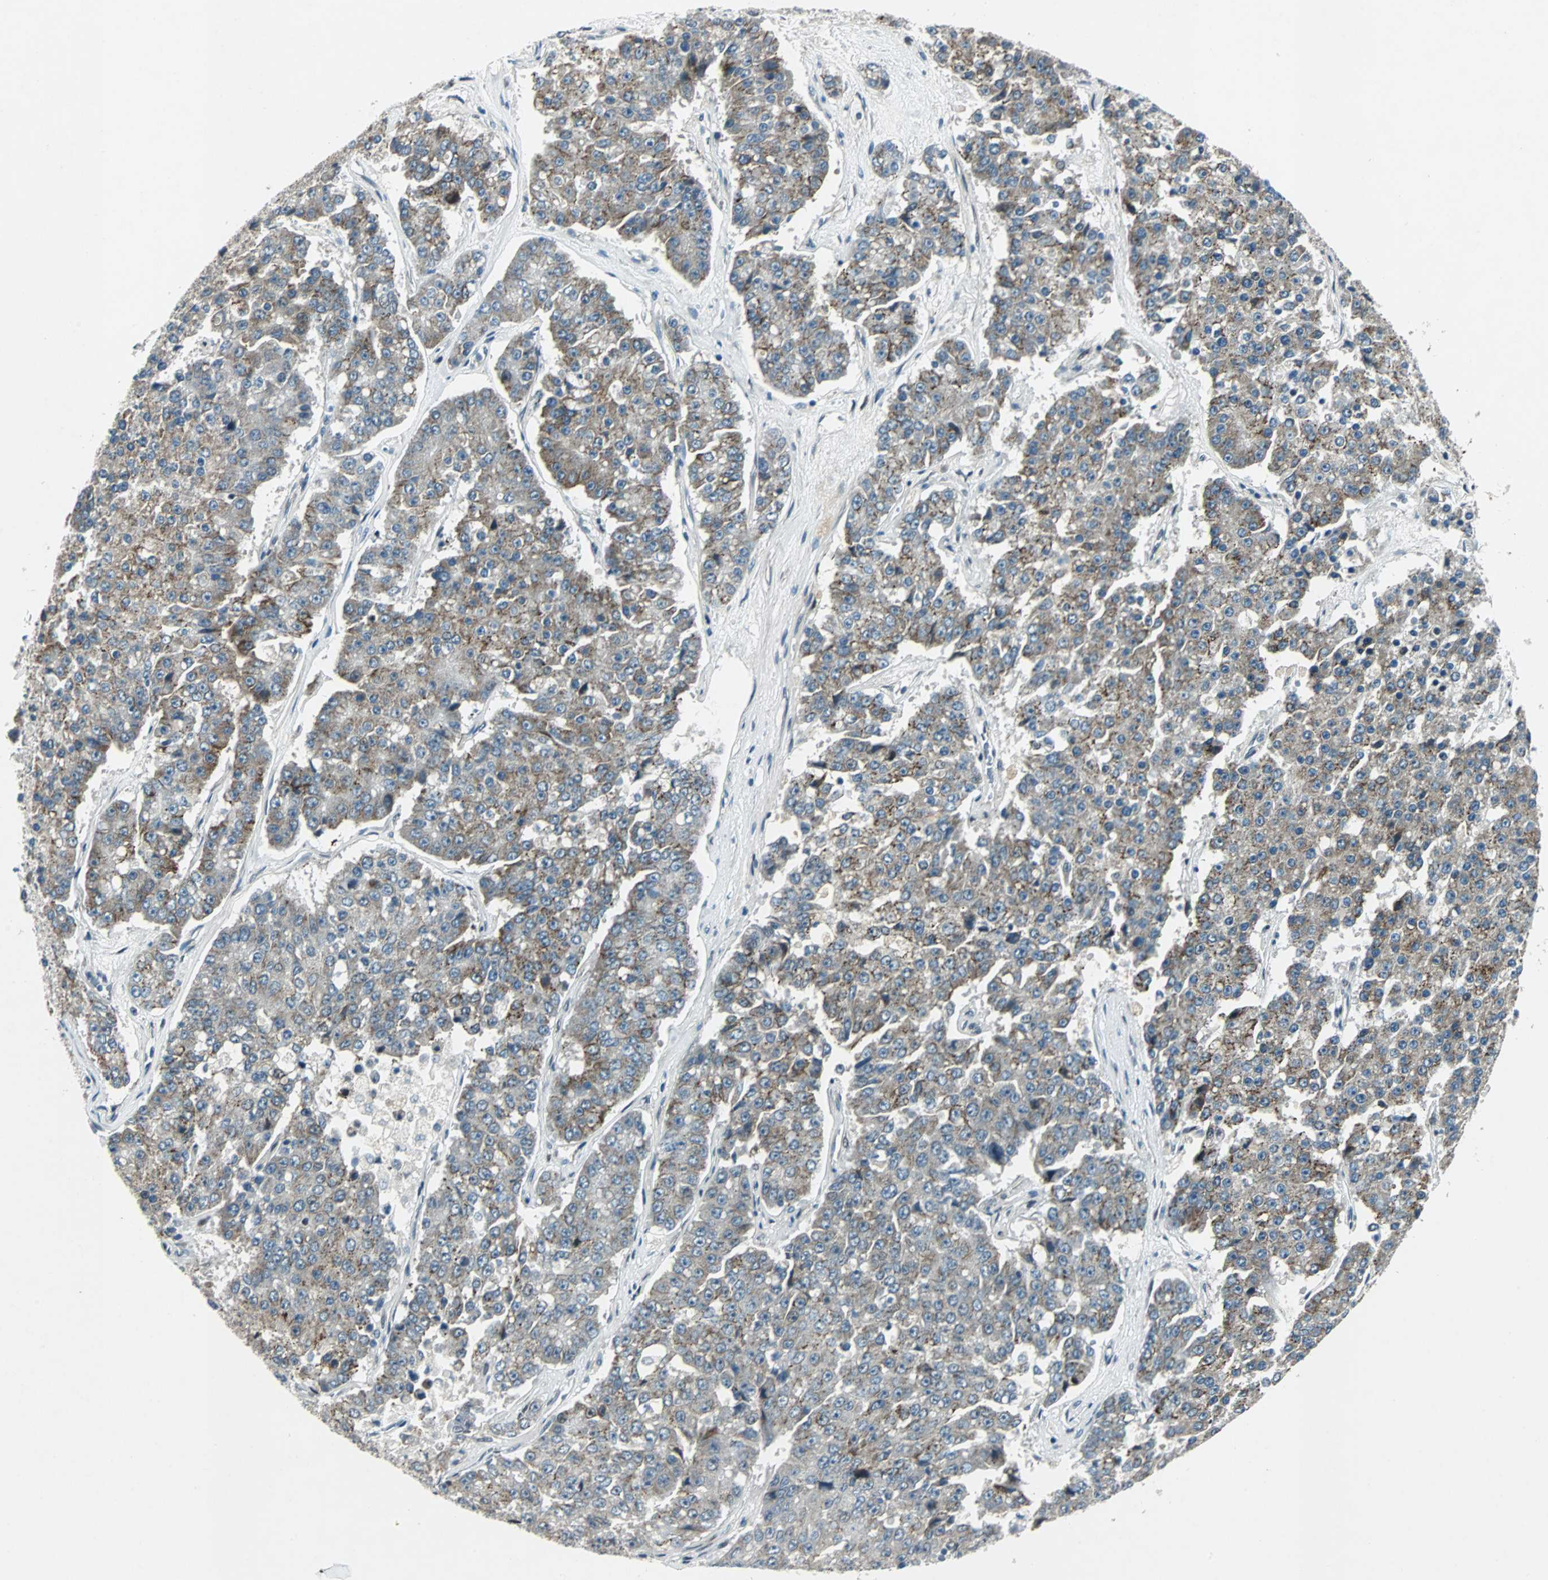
{"staining": {"intensity": "moderate", "quantity": "25%-75%", "location": "cytoplasmic/membranous"}, "tissue": "pancreatic cancer", "cell_type": "Tumor cells", "image_type": "cancer", "snomed": [{"axis": "morphology", "description": "Adenocarcinoma, NOS"}, {"axis": "topography", "description": "Pancreas"}], "caption": "Adenocarcinoma (pancreatic) stained with a brown dye shows moderate cytoplasmic/membranous positive expression in approximately 25%-75% of tumor cells.", "gene": "AJUBA", "patient": {"sex": "male", "age": 50}}